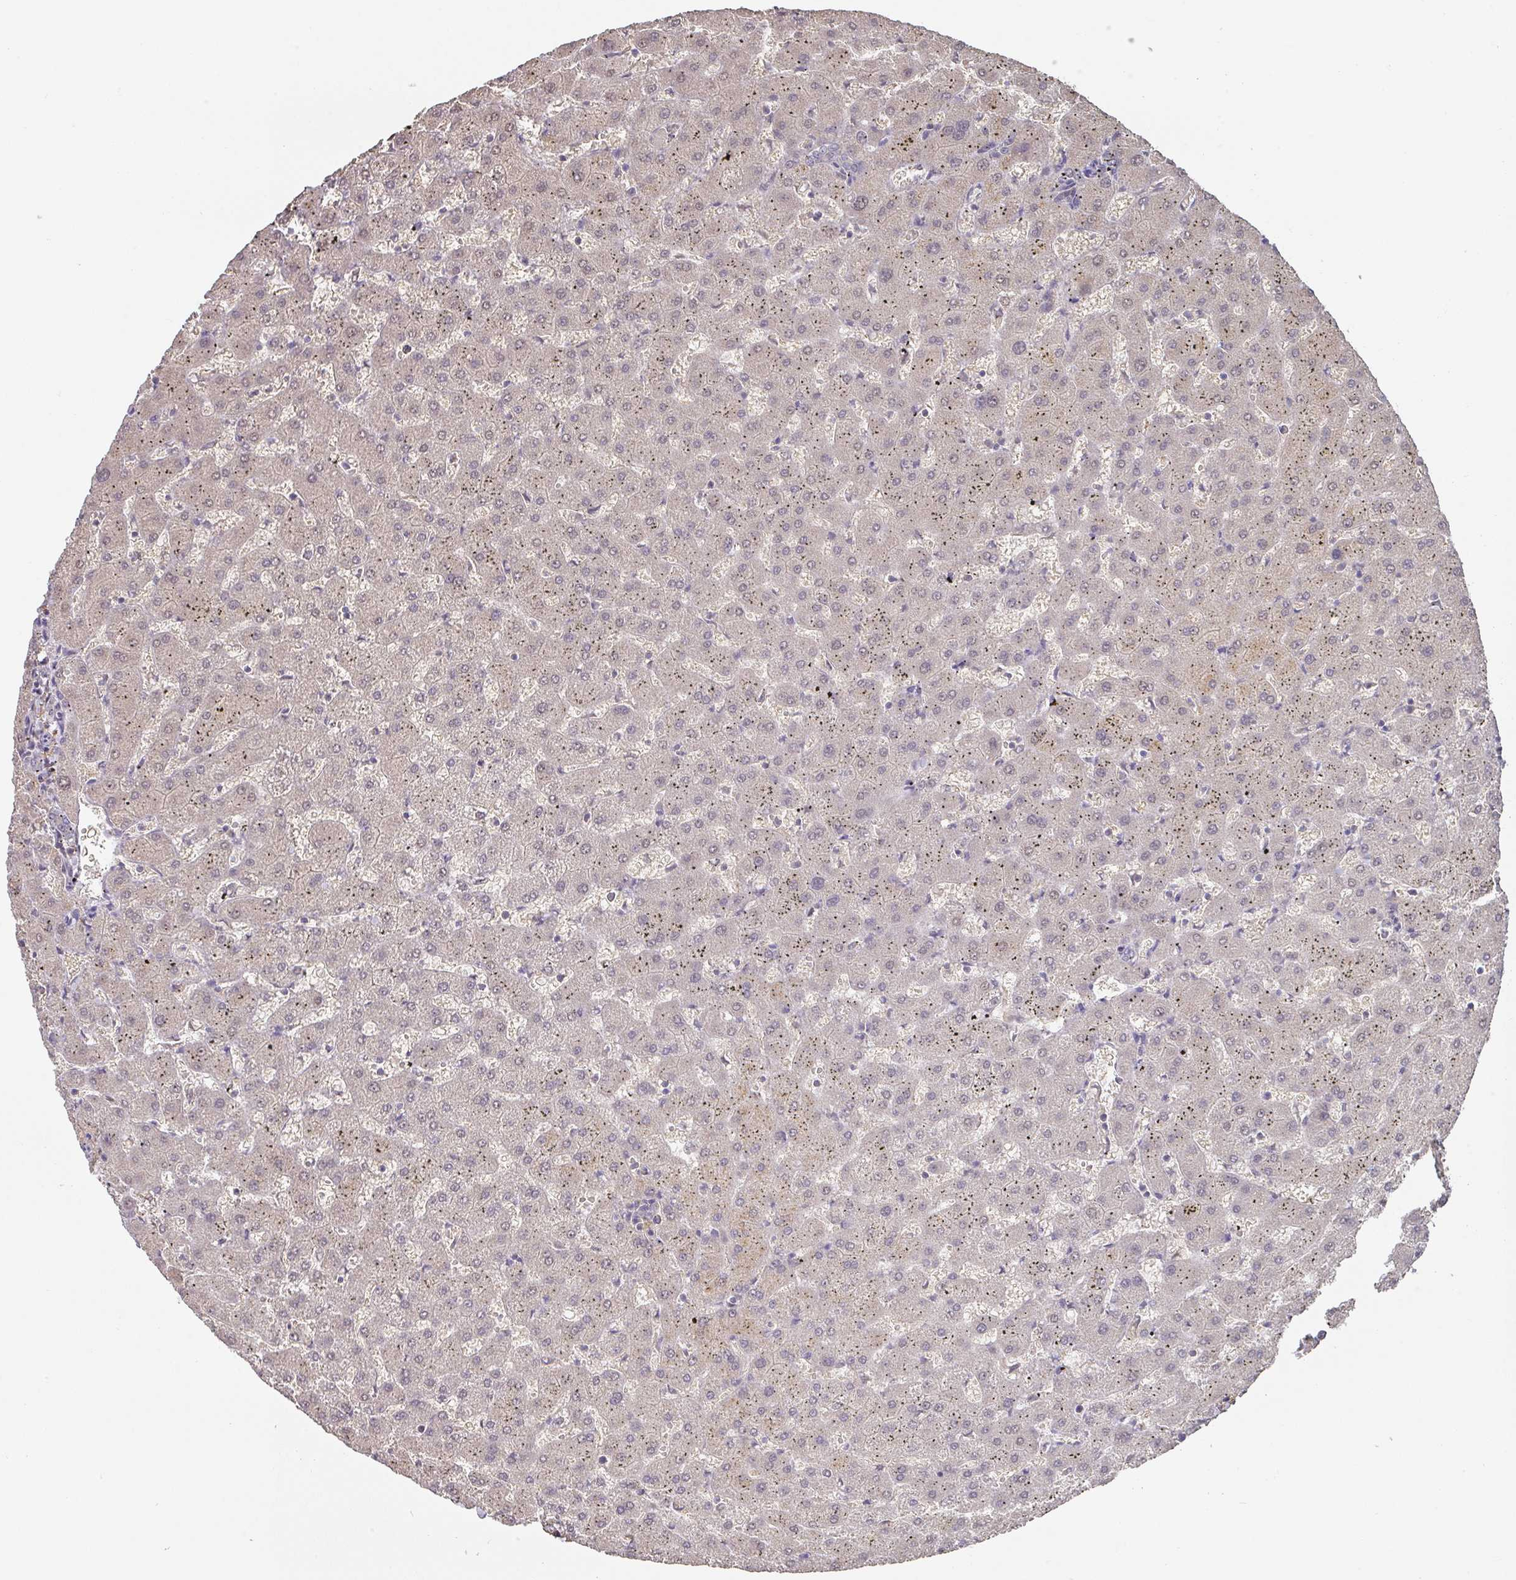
{"staining": {"intensity": "negative", "quantity": "none", "location": "none"}, "tissue": "liver", "cell_type": "Cholangiocytes", "image_type": "normal", "snomed": [{"axis": "morphology", "description": "Normal tissue, NOS"}, {"axis": "topography", "description": "Liver"}], "caption": "This is a photomicrograph of immunohistochemistry (IHC) staining of unremarkable liver, which shows no staining in cholangiocytes.", "gene": "FOXN4", "patient": {"sex": "female", "age": 63}}